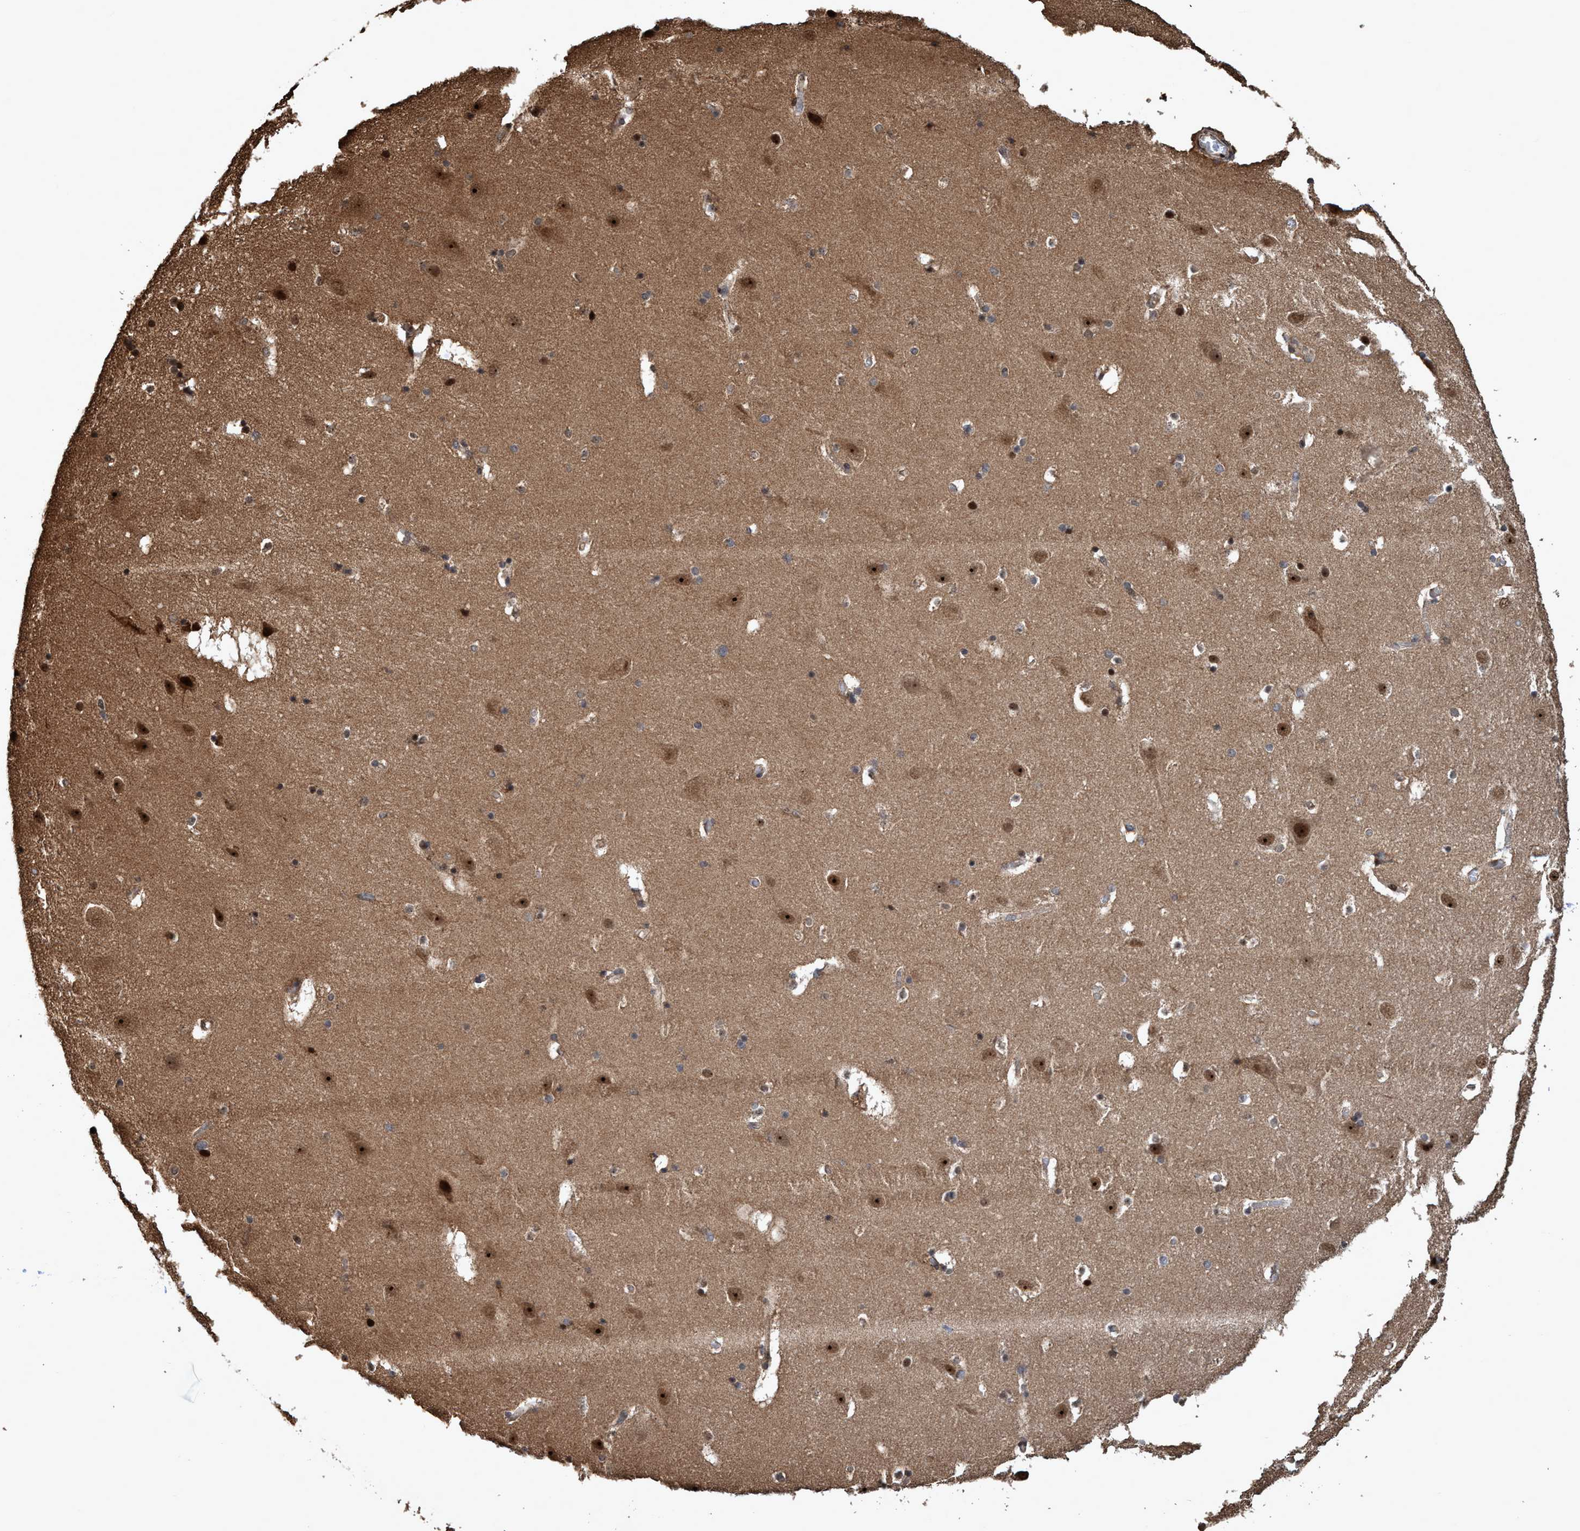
{"staining": {"intensity": "strong", "quantity": "<25%", "location": "nuclear"}, "tissue": "hippocampus", "cell_type": "Glial cells", "image_type": "normal", "snomed": [{"axis": "morphology", "description": "Normal tissue, NOS"}, {"axis": "topography", "description": "Hippocampus"}], "caption": "A brown stain highlights strong nuclear positivity of a protein in glial cells of unremarkable hippocampus. The staining is performed using DAB brown chromogen to label protein expression. The nuclei are counter-stained blue using hematoxylin.", "gene": "TRPC7", "patient": {"sex": "male", "age": 45}}